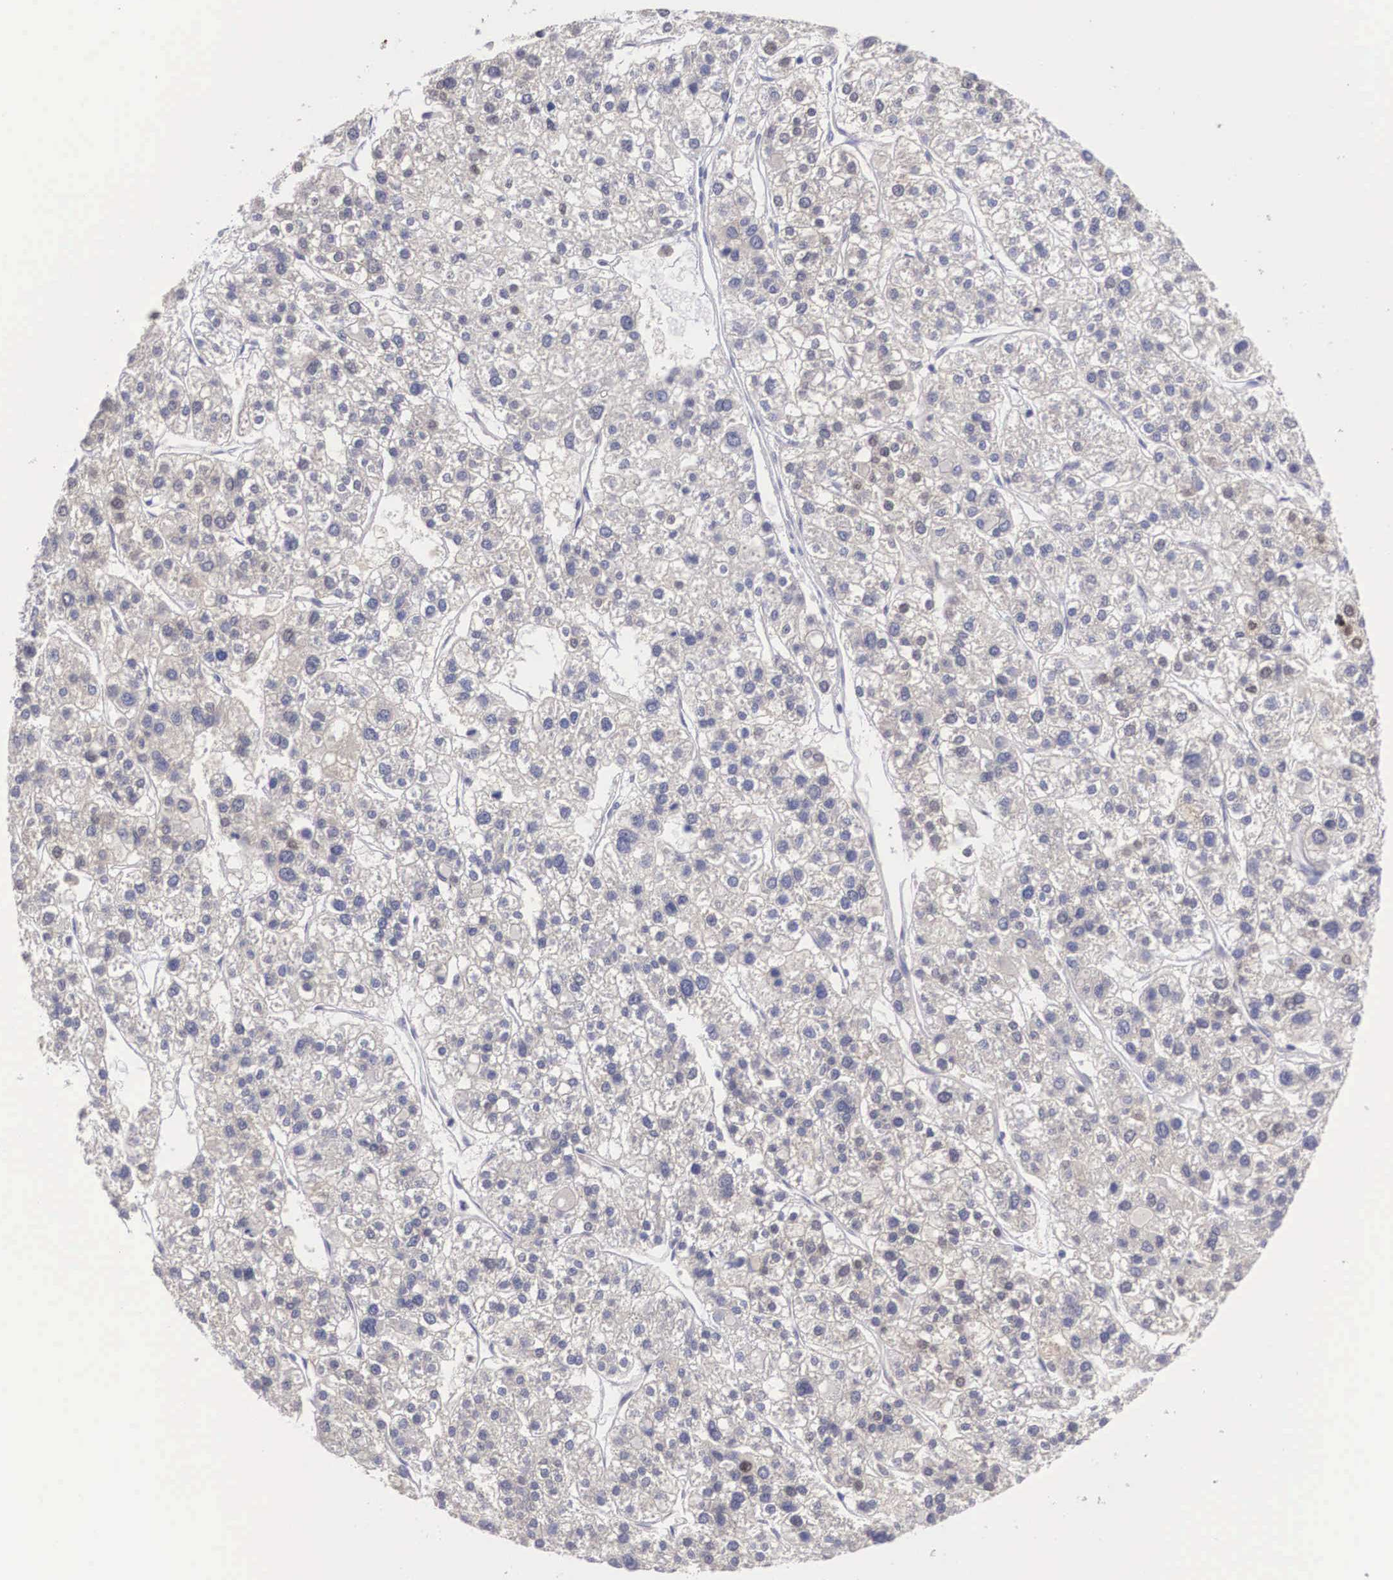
{"staining": {"intensity": "negative", "quantity": "none", "location": "none"}, "tissue": "liver cancer", "cell_type": "Tumor cells", "image_type": "cancer", "snomed": [{"axis": "morphology", "description": "Carcinoma, Hepatocellular, NOS"}, {"axis": "topography", "description": "Liver"}], "caption": "Immunohistochemistry (IHC) photomicrograph of neoplastic tissue: human liver cancer stained with DAB (3,3'-diaminobenzidine) reveals no significant protein staining in tumor cells.", "gene": "GRIPAP1", "patient": {"sex": "female", "age": 85}}